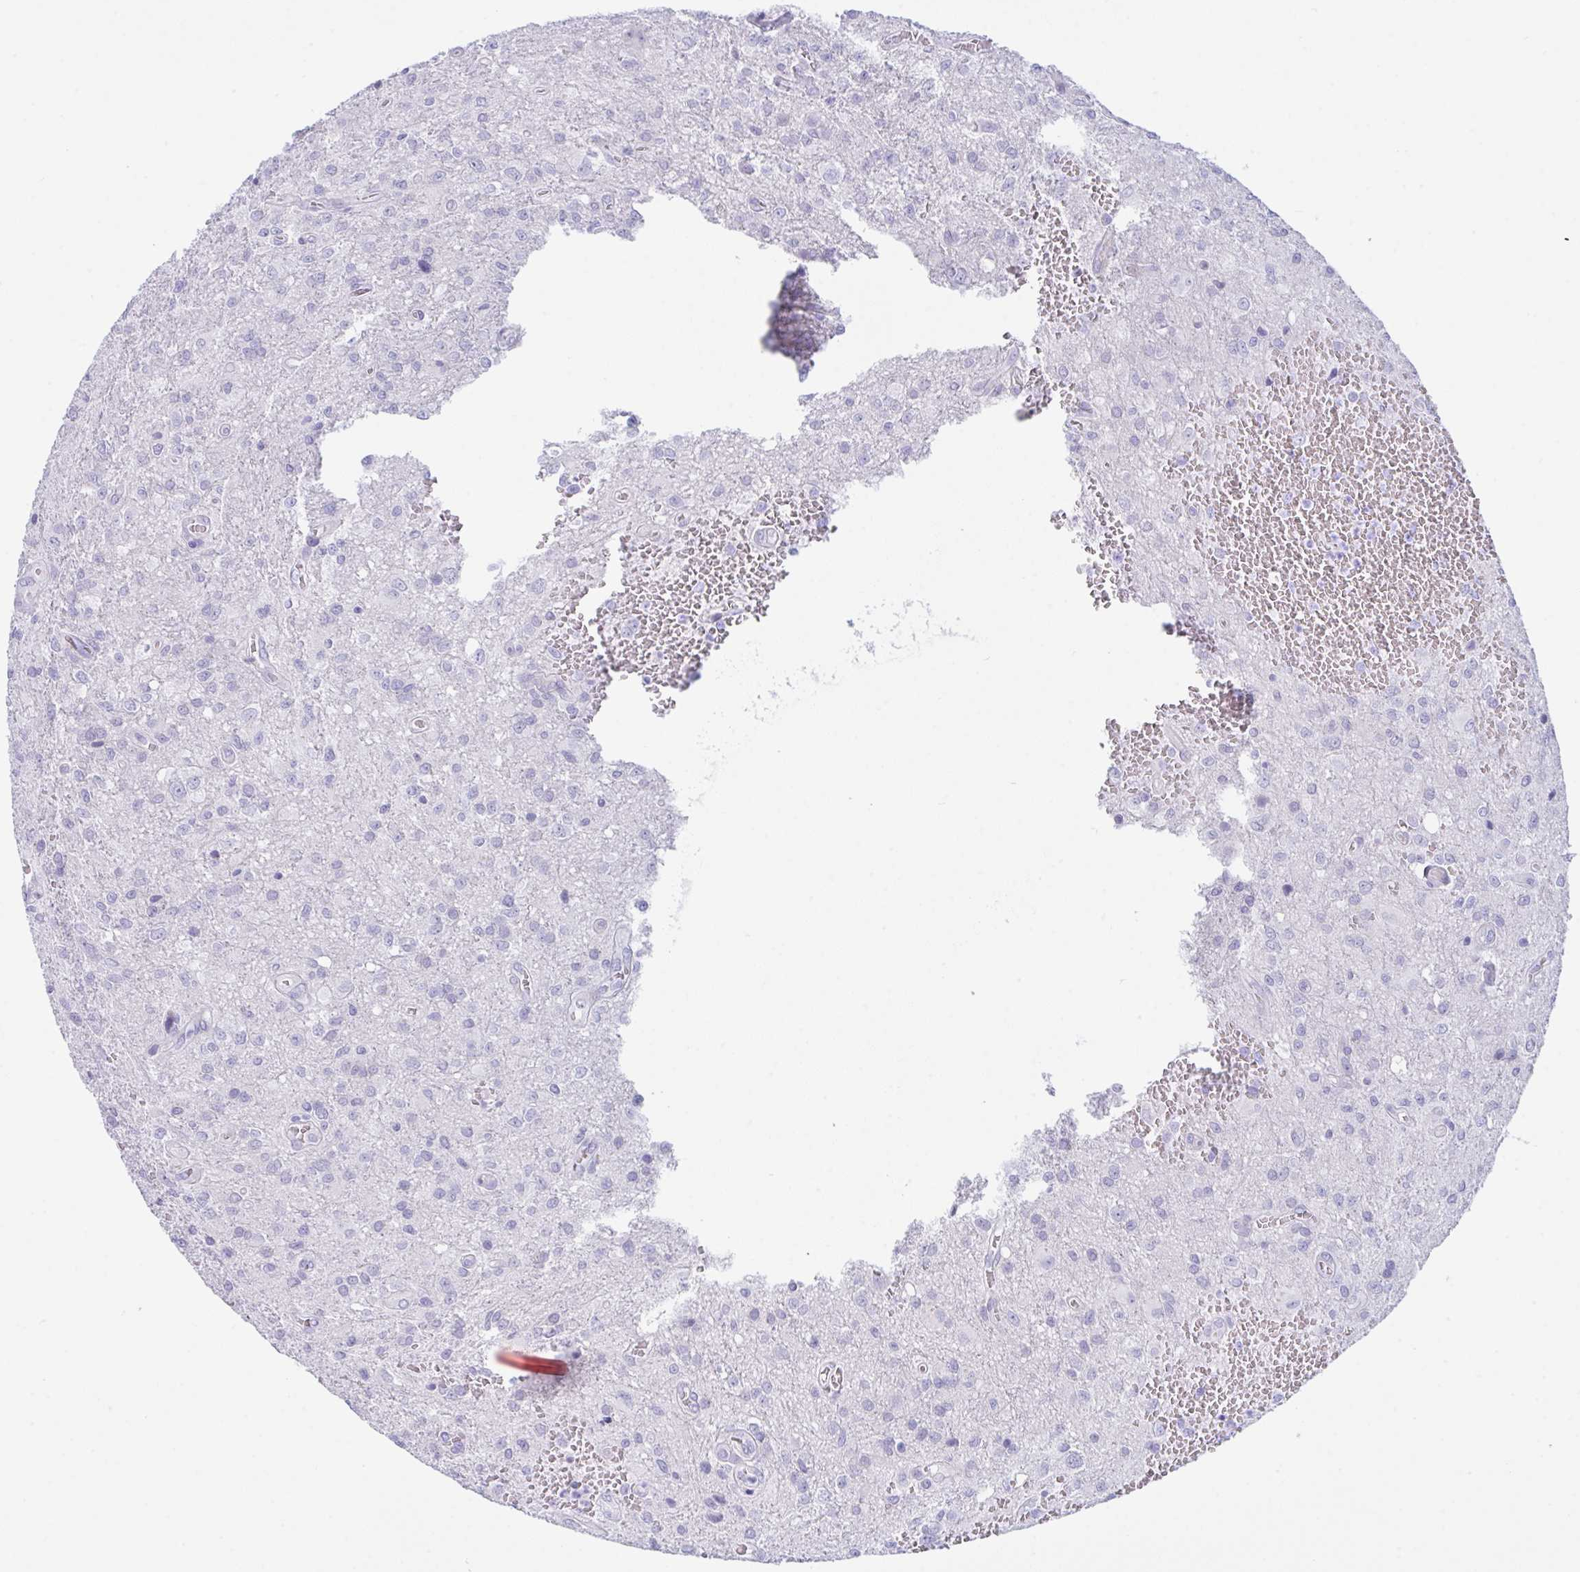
{"staining": {"intensity": "negative", "quantity": "none", "location": "none"}, "tissue": "glioma", "cell_type": "Tumor cells", "image_type": "cancer", "snomed": [{"axis": "morphology", "description": "Glioma, malignant, Low grade"}, {"axis": "topography", "description": "Brain"}], "caption": "Immunohistochemistry (IHC) histopathology image of human glioma stained for a protein (brown), which exhibits no positivity in tumor cells.", "gene": "ZNF684", "patient": {"sex": "male", "age": 66}}